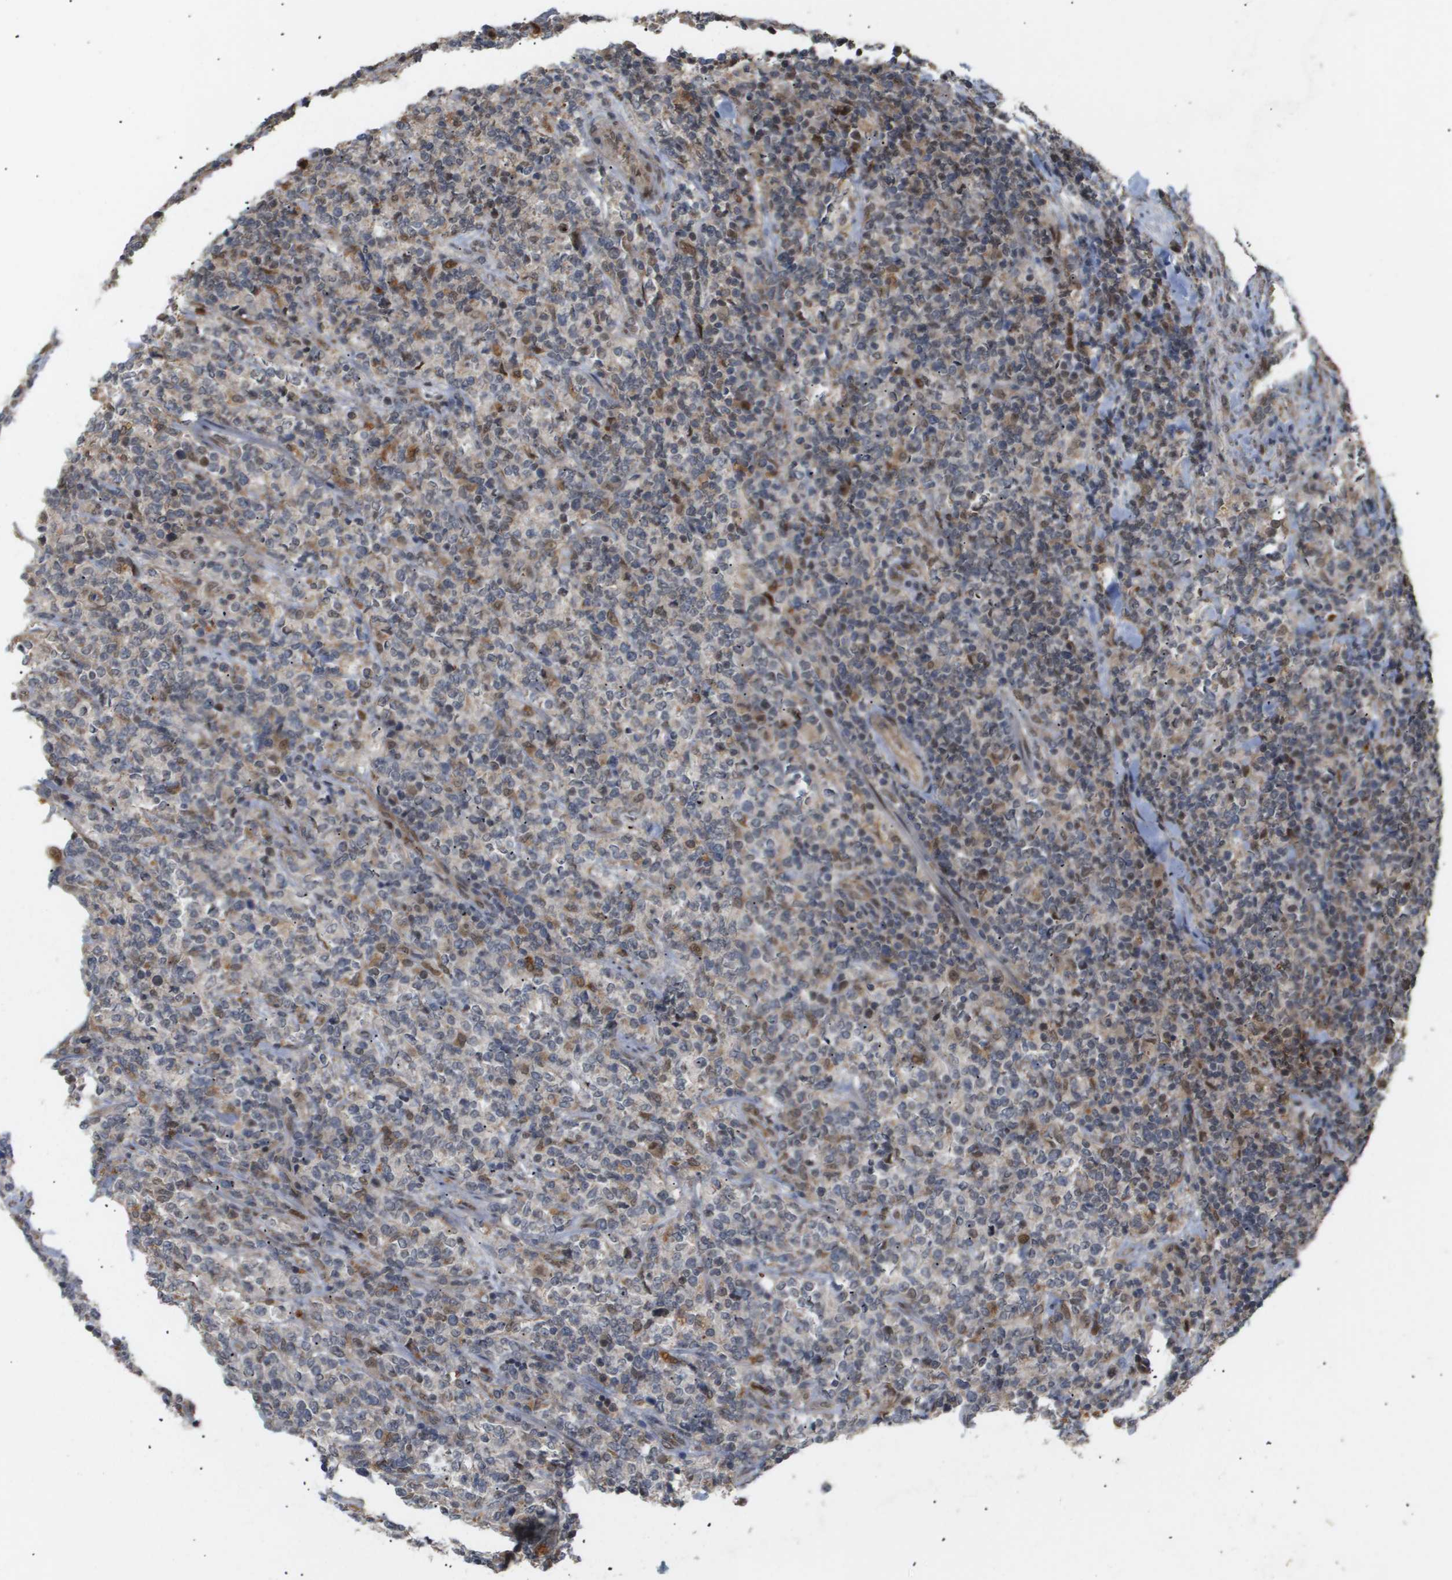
{"staining": {"intensity": "moderate", "quantity": "<25%", "location": "cytoplasmic/membranous,nuclear"}, "tissue": "lymphoma", "cell_type": "Tumor cells", "image_type": "cancer", "snomed": [{"axis": "morphology", "description": "Malignant lymphoma, non-Hodgkin's type, High grade"}, {"axis": "topography", "description": "Soft tissue"}], "caption": "Brown immunohistochemical staining in lymphoma displays moderate cytoplasmic/membranous and nuclear staining in about <25% of tumor cells.", "gene": "PDGFB", "patient": {"sex": "male", "age": 18}}